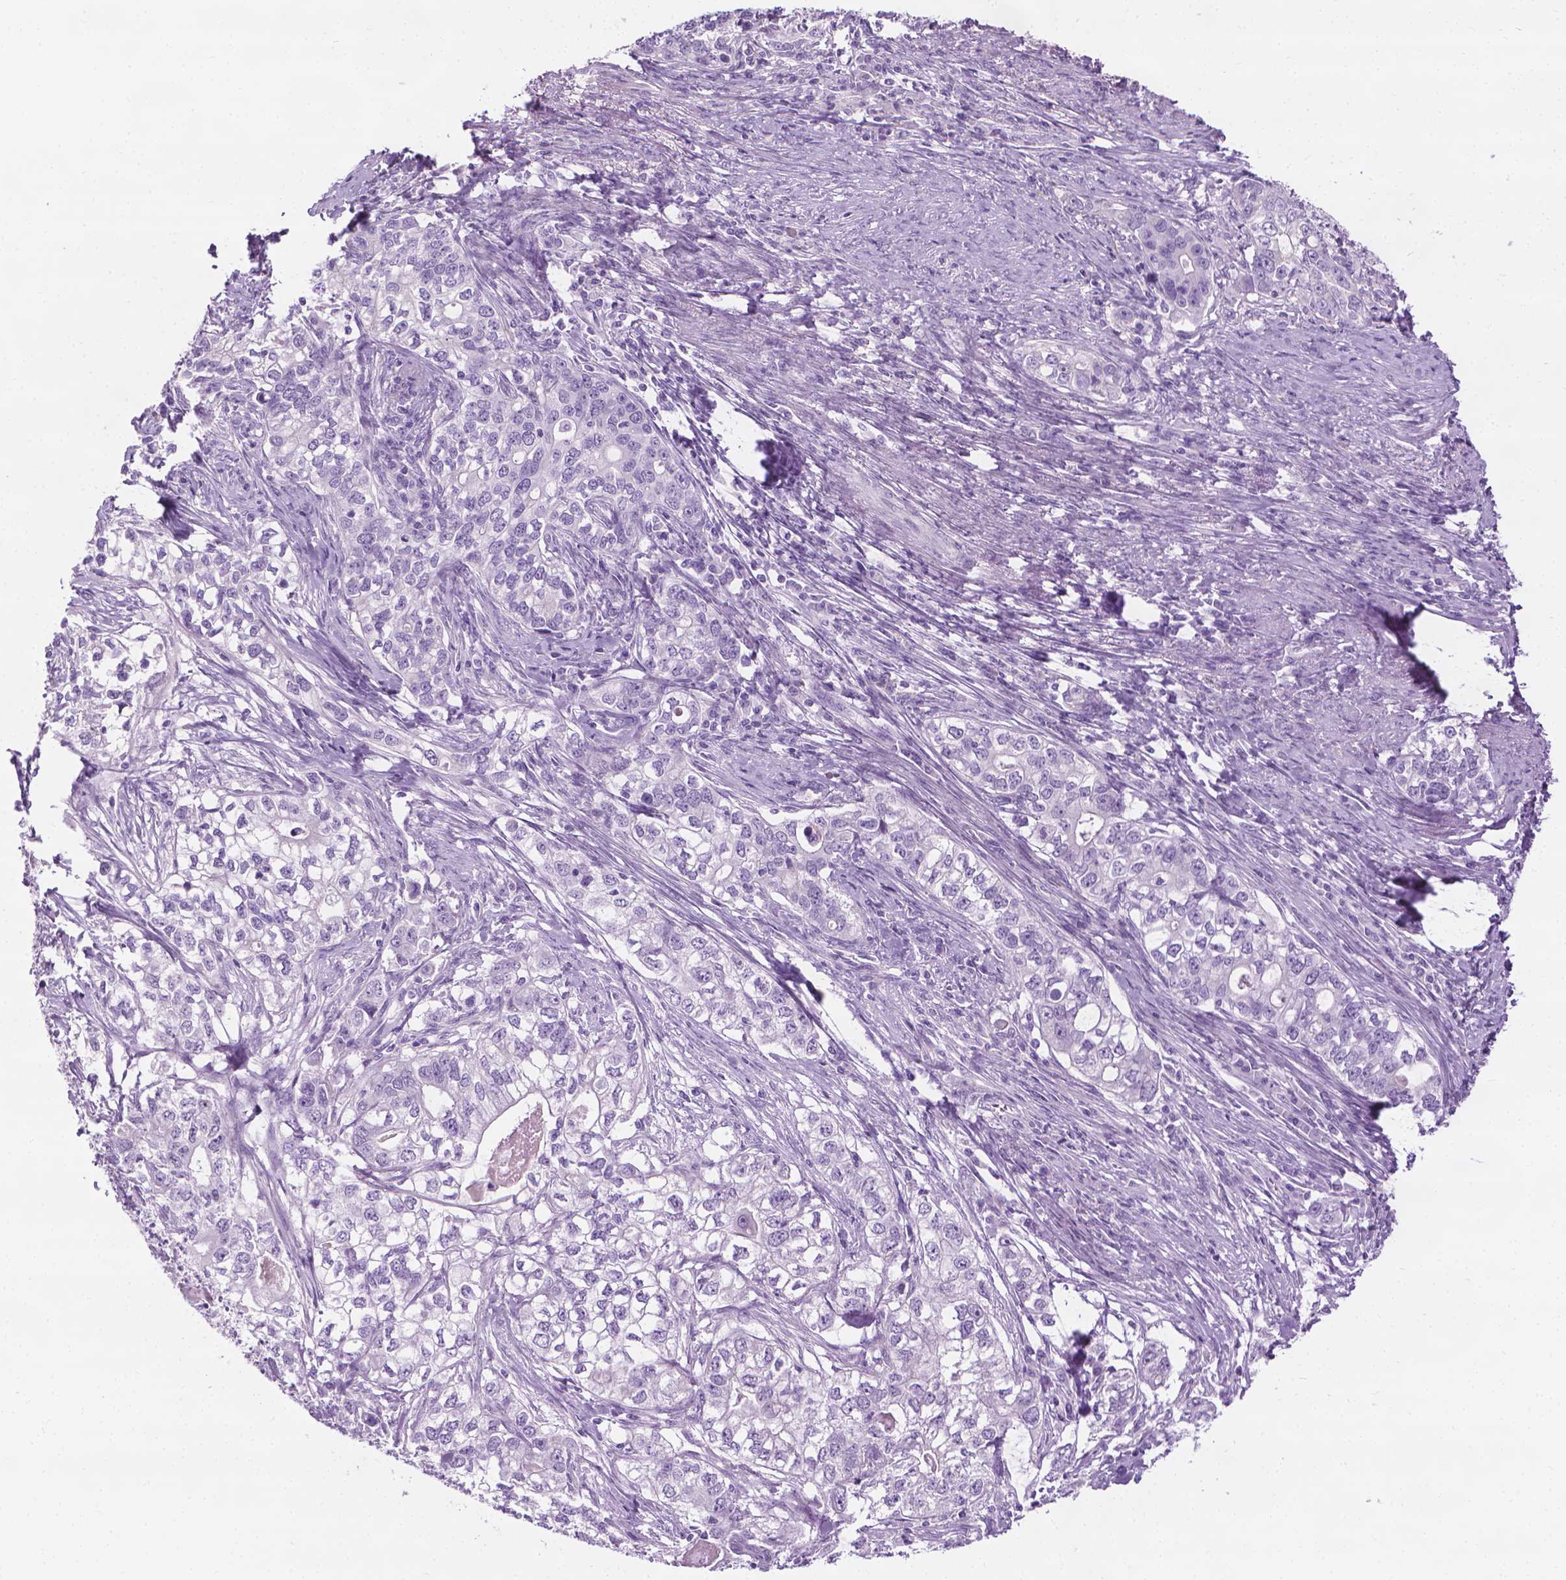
{"staining": {"intensity": "negative", "quantity": "none", "location": "none"}, "tissue": "stomach cancer", "cell_type": "Tumor cells", "image_type": "cancer", "snomed": [{"axis": "morphology", "description": "Adenocarcinoma, NOS"}, {"axis": "topography", "description": "Stomach, lower"}], "caption": "IHC micrograph of stomach cancer stained for a protein (brown), which shows no positivity in tumor cells.", "gene": "DNAI7", "patient": {"sex": "female", "age": 72}}